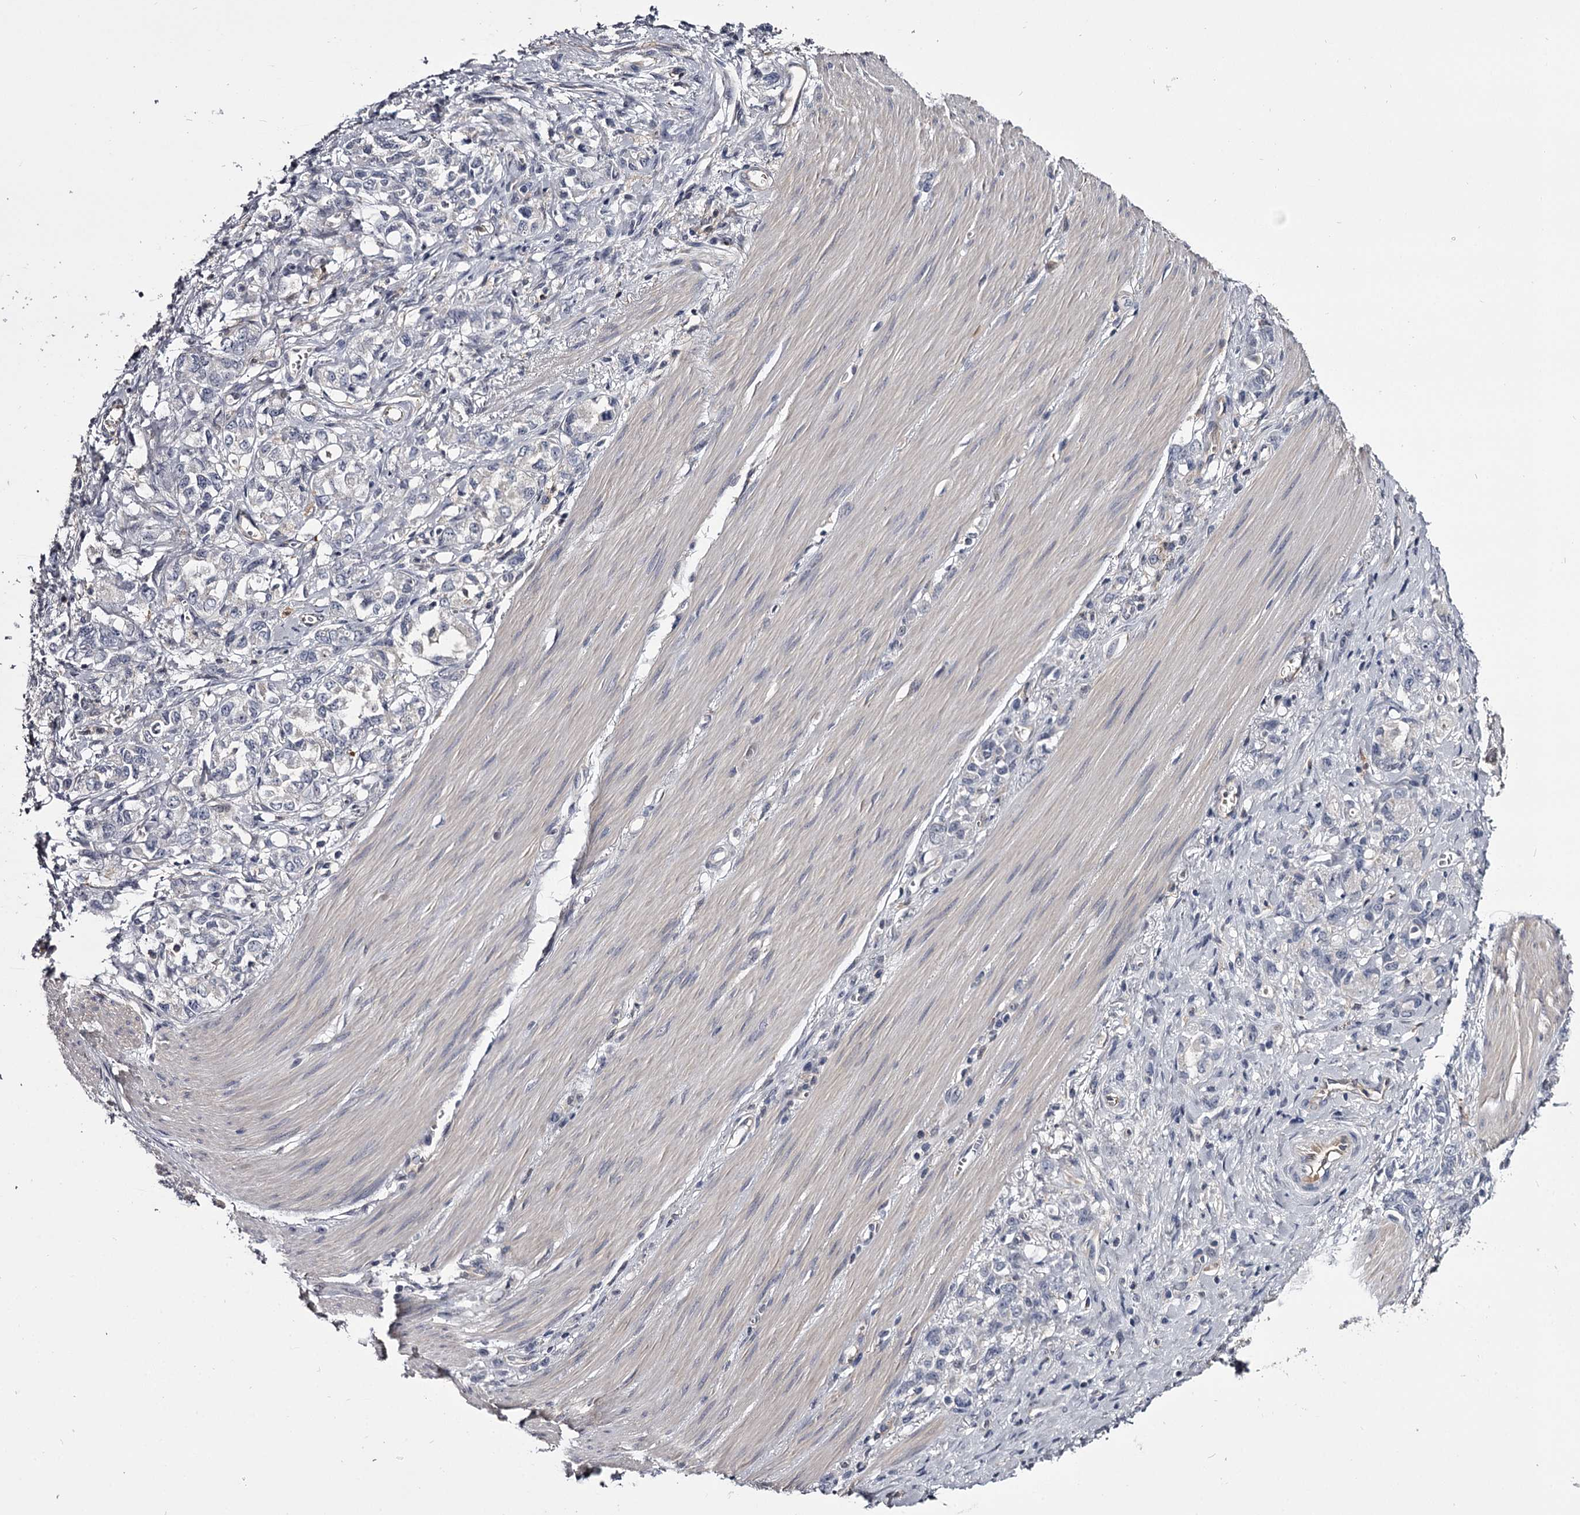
{"staining": {"intensity": "negative", "quantity": "none", "location": "none"}, "tissue": "stomach cancer", "cell_type": "Tumor cells", "image_type": "cancer", "snomed": [{"axis": "morphology", "description": "Adenocarcinoma, NOS"}, {"axis": "topography", "description": "Stomach"}], "caption": "The histopathology image exhibits no significant staining in tumor cells of stomach cancer (adenocarcinoma).", "gene": "GSTO1", "patient": {"sex": "female", "age": 76}}